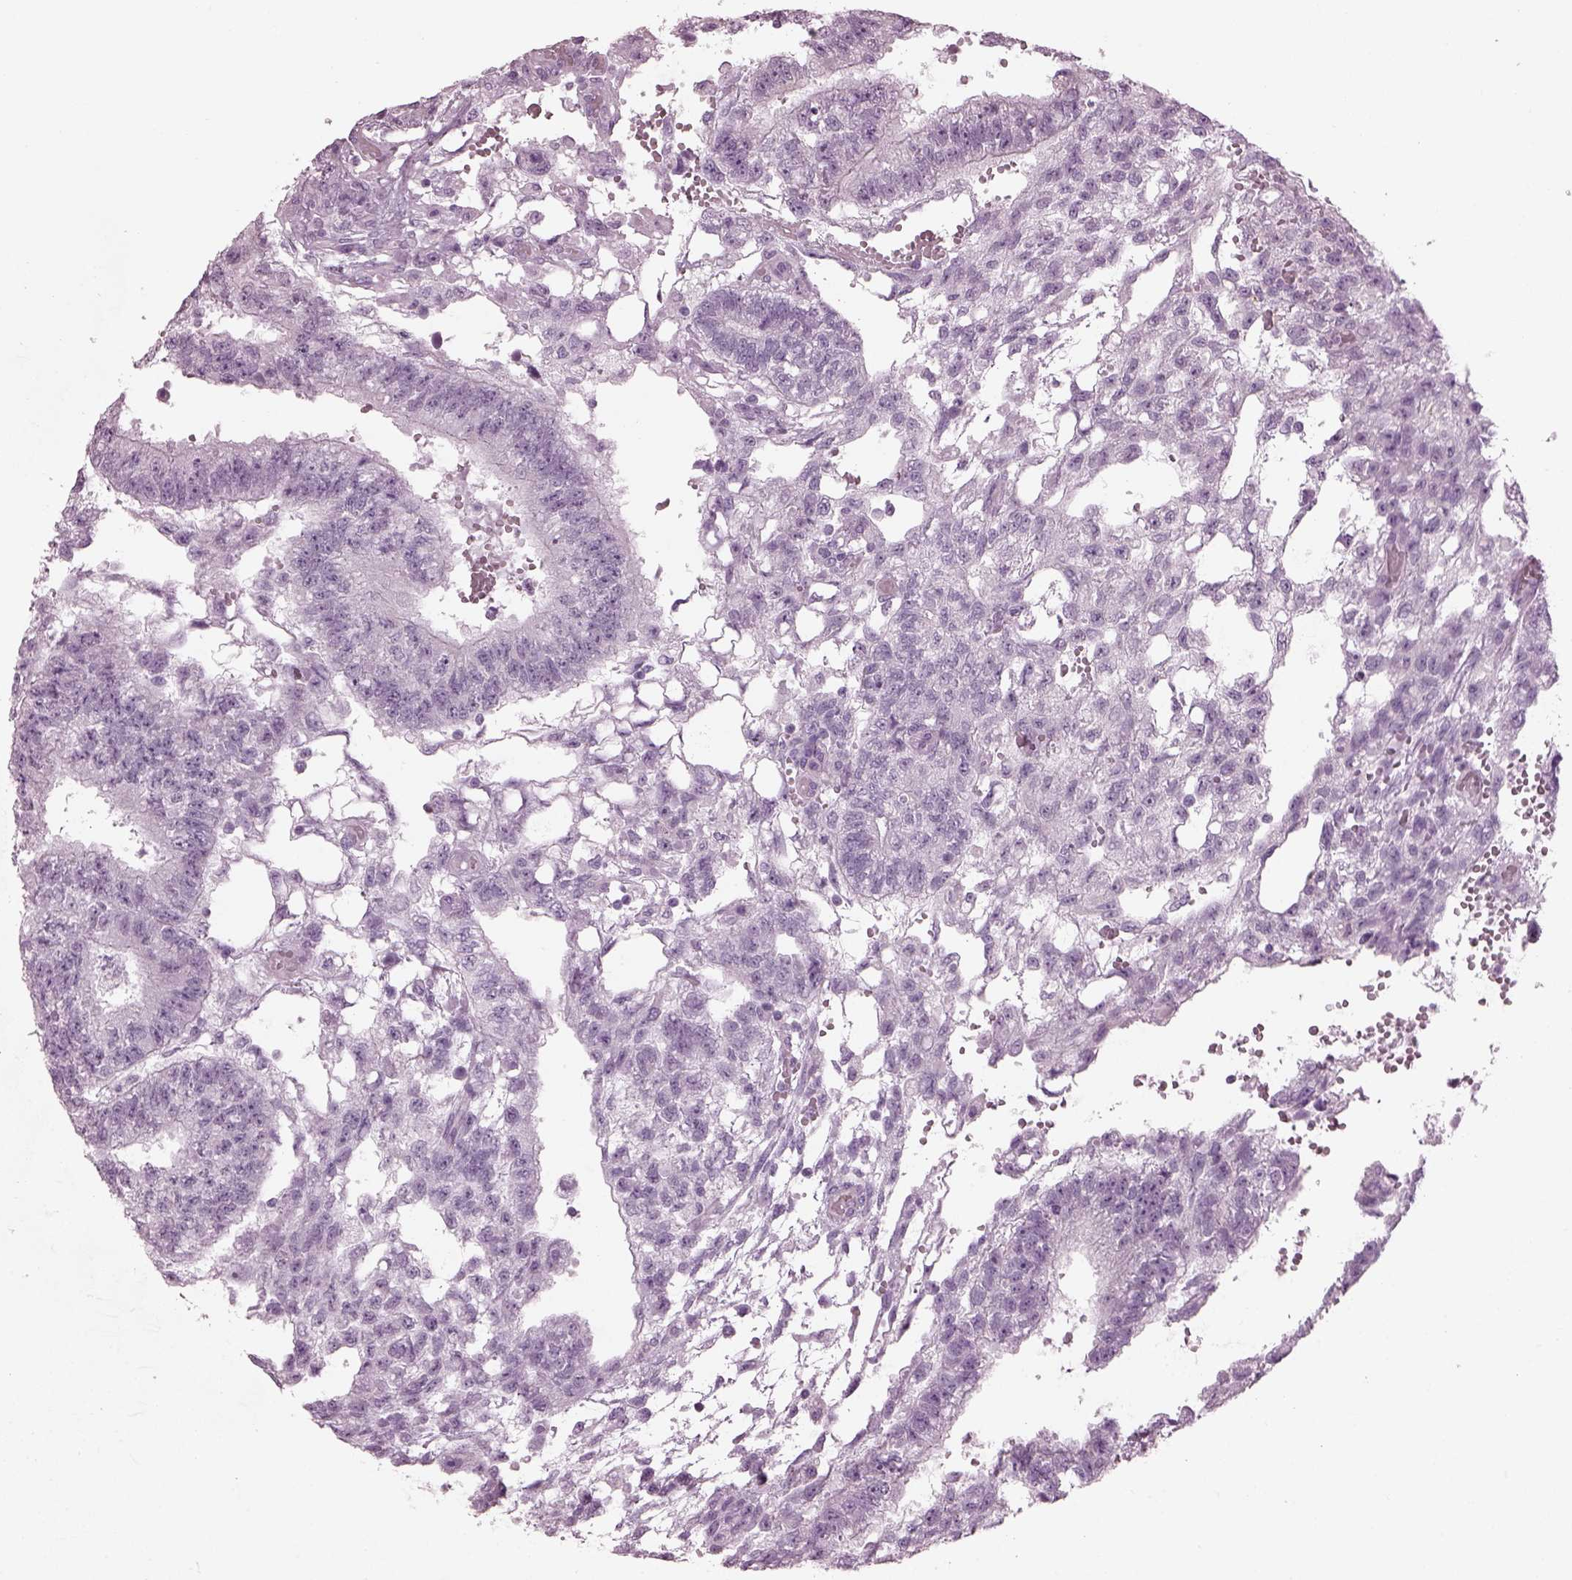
{"staining": {"intensity": "negative", "quantity": "none", "location": "none"}, "tissue": "testis cancer", "cell_type": "Tumor cells", "image_type": "cancer", "snomed": [{"axis": "morphology", "description": "Carcinoma, Embryonal, NOS"}, {"axis": "topography", "description": "Testis"}], "caption": "Immunohistochemistry photomicrograph of testis cancer (embryonal carcinoma) stained for a protein (brown), which demonstrates no expression in tumor cells.", "gene": "PDC", "patient": {"sex": "male", "age": 32}}